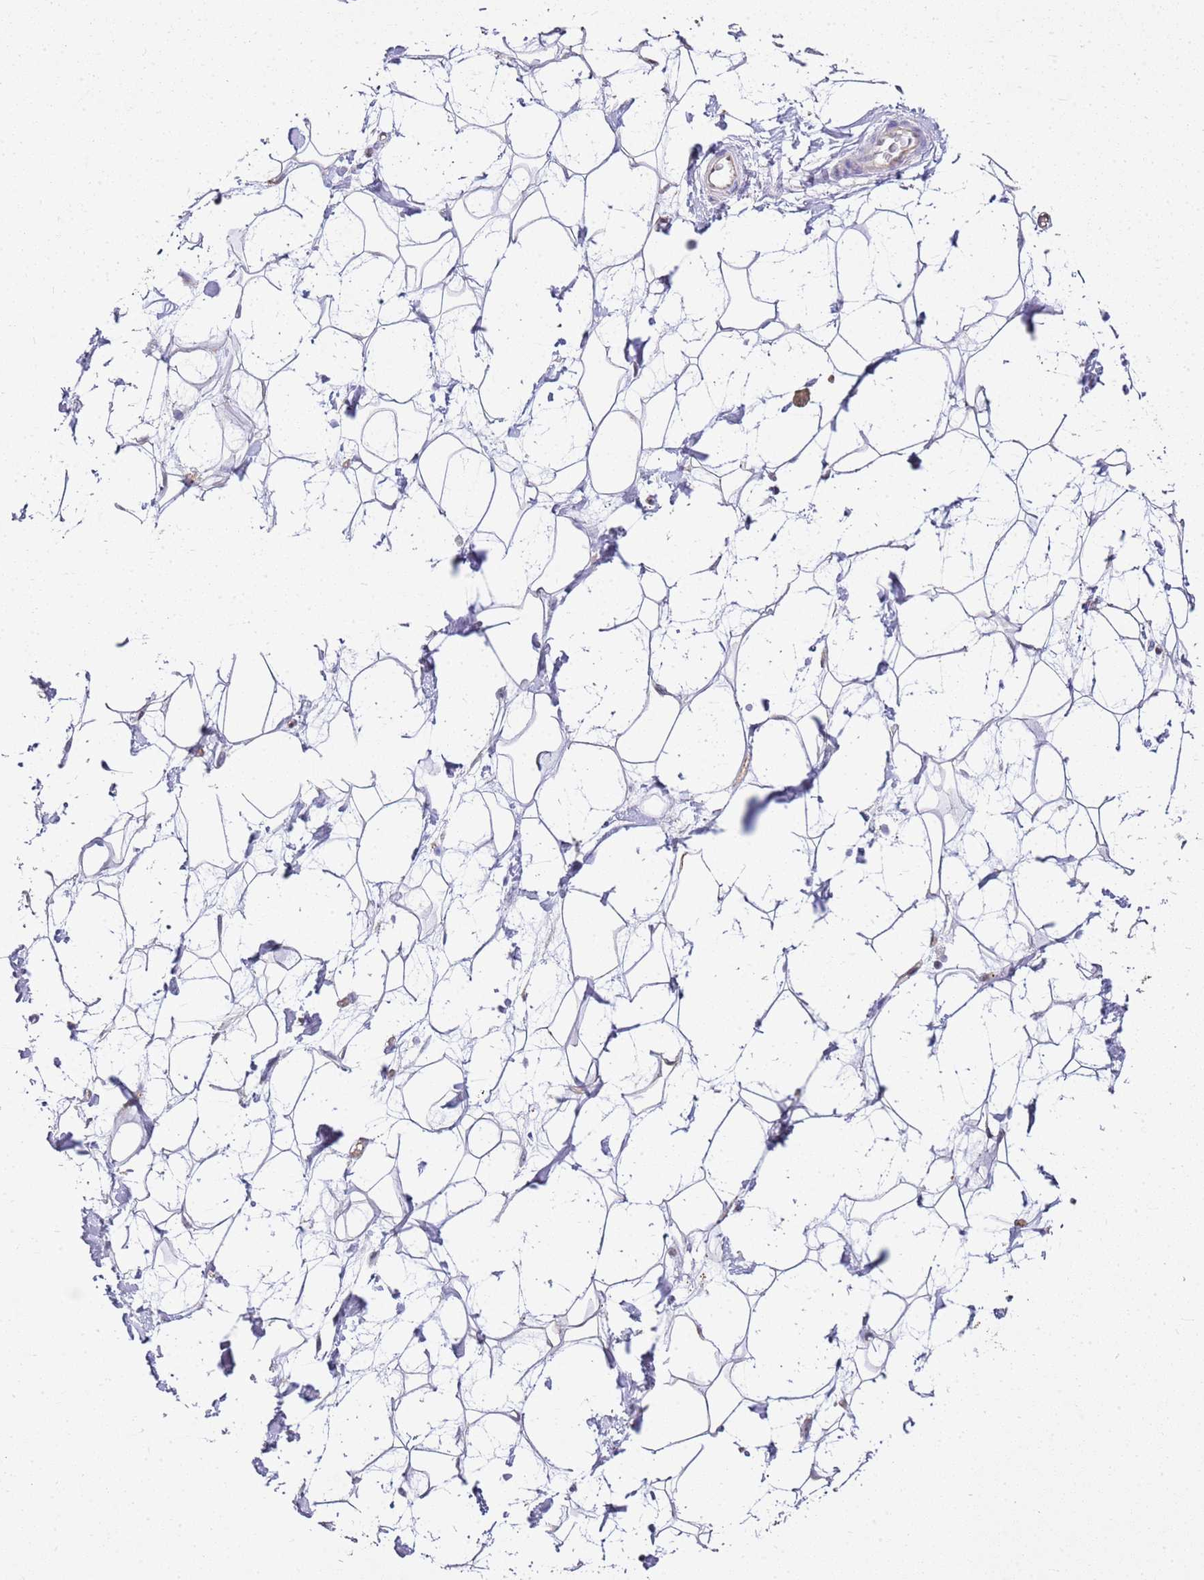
{"staining": {"intensity": "negative", "quantity": "none", "location": "none"}, "tissue": "adipose tissue", "cell_type": "Adipocytes", "image_type": "normal", "snomed": [{"axis": "morphology", "description": "Normal tissue, NOS"}, {"axis": "topography", "description": "Breast"}], "caption": "An immunohistochemistry (IHC) micrograph of normal adipose tissue is shown. There is no staining in adipocytes of adipose tissue.", "gene": "YWHAE", "patient": {"sex": "female", "age": 26}}